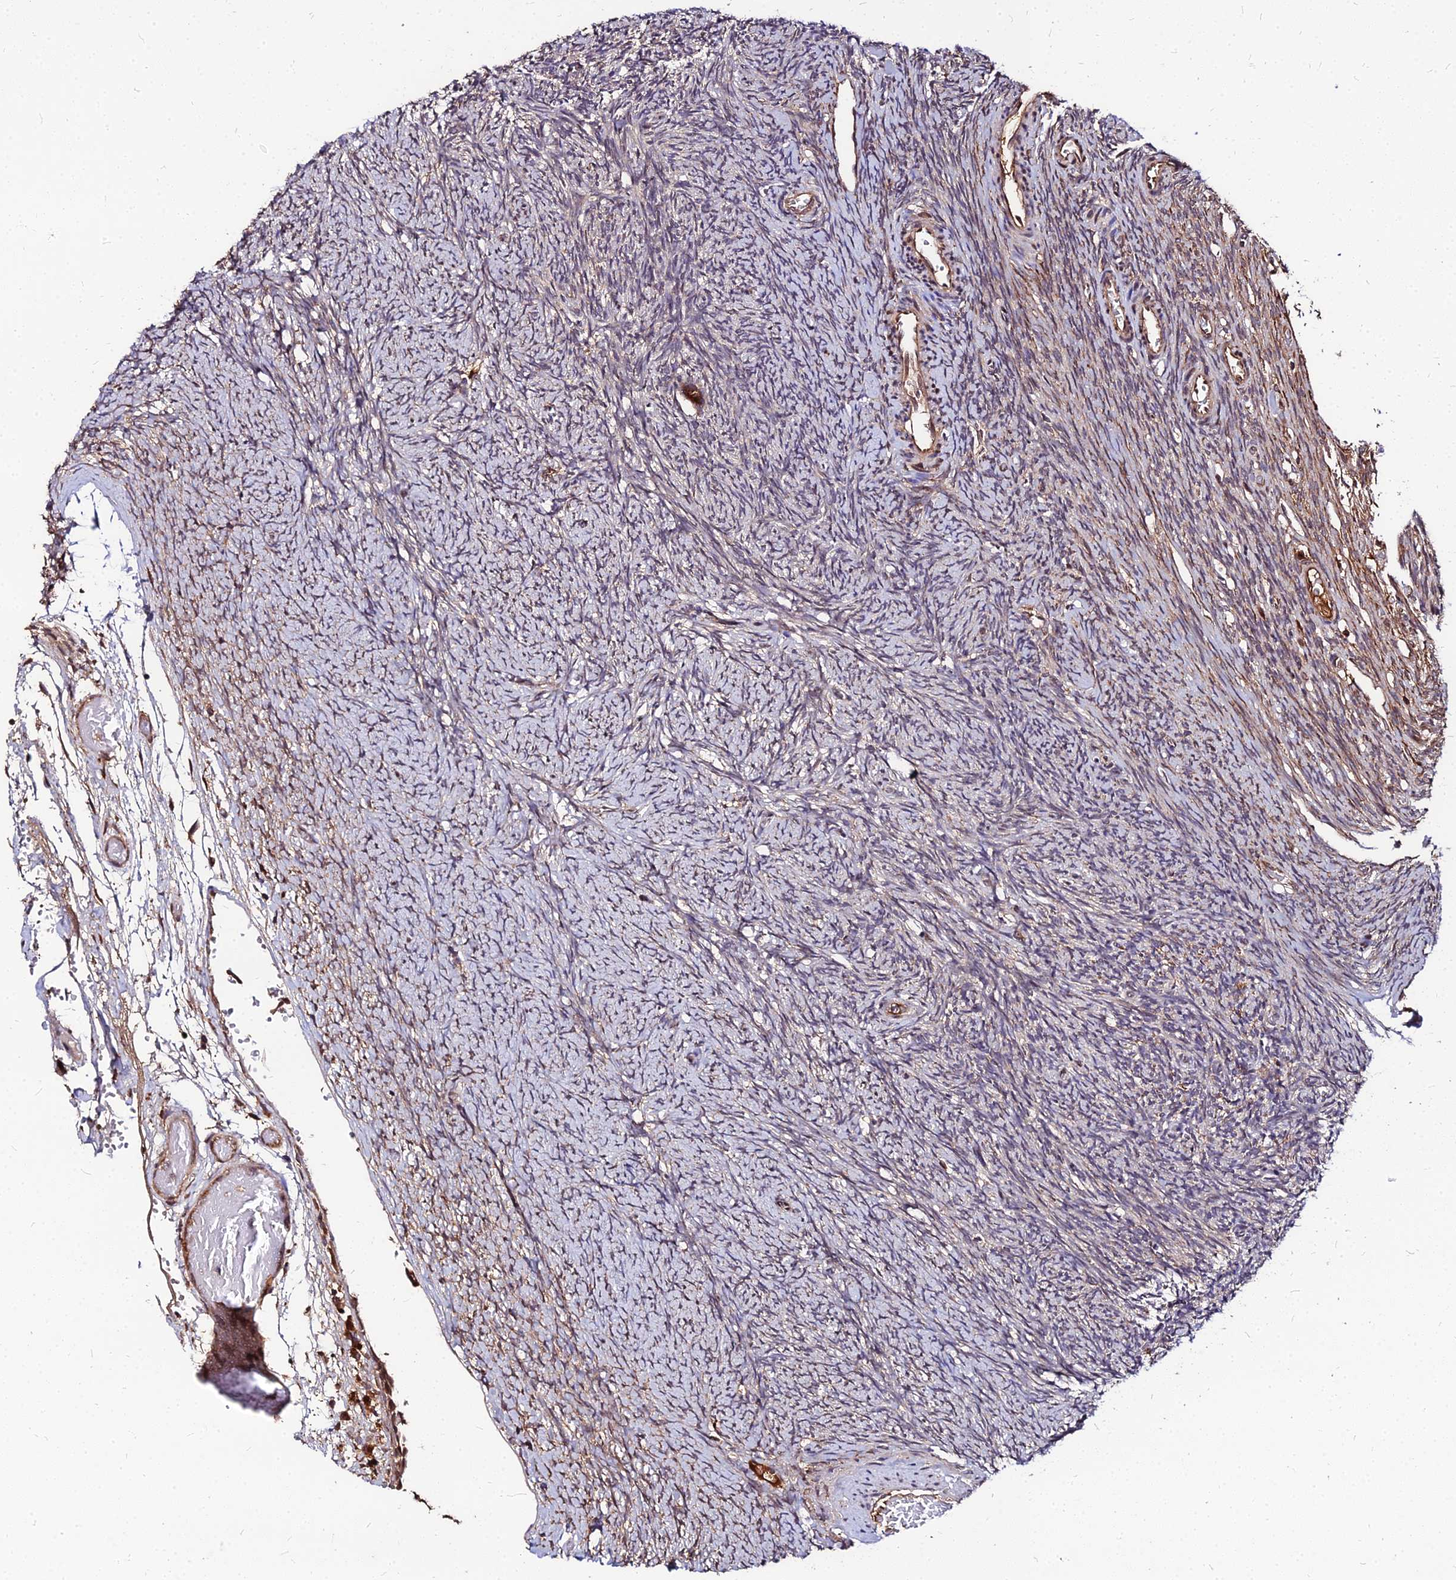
{"staining": {"intensity": "moderate", "quantity": ">75%", "location": "cytoplasmic/membranous"}, "tissue": "ovary", "cell_type": "Follicle cells", "image_type": "normal", "snomed": [{"axis": "morphology", "description": "Normal tissue, NOS"}, {"axis": "topography", "description": "Ovary"}], "caption": "Unremarkable ovary was stained to show a protein in brown. There is medium levels of moderate cytoplasmic/membranous expression in about >75% of follicle cells. The staining was performed using DAB (3,3'-diaminobenzidine), with brown indicating positive protein expression. Nuclei are stained blue with hematoxylin.", "gene": "PDE4D", "patient": {"sex": "female", "age": 44}}